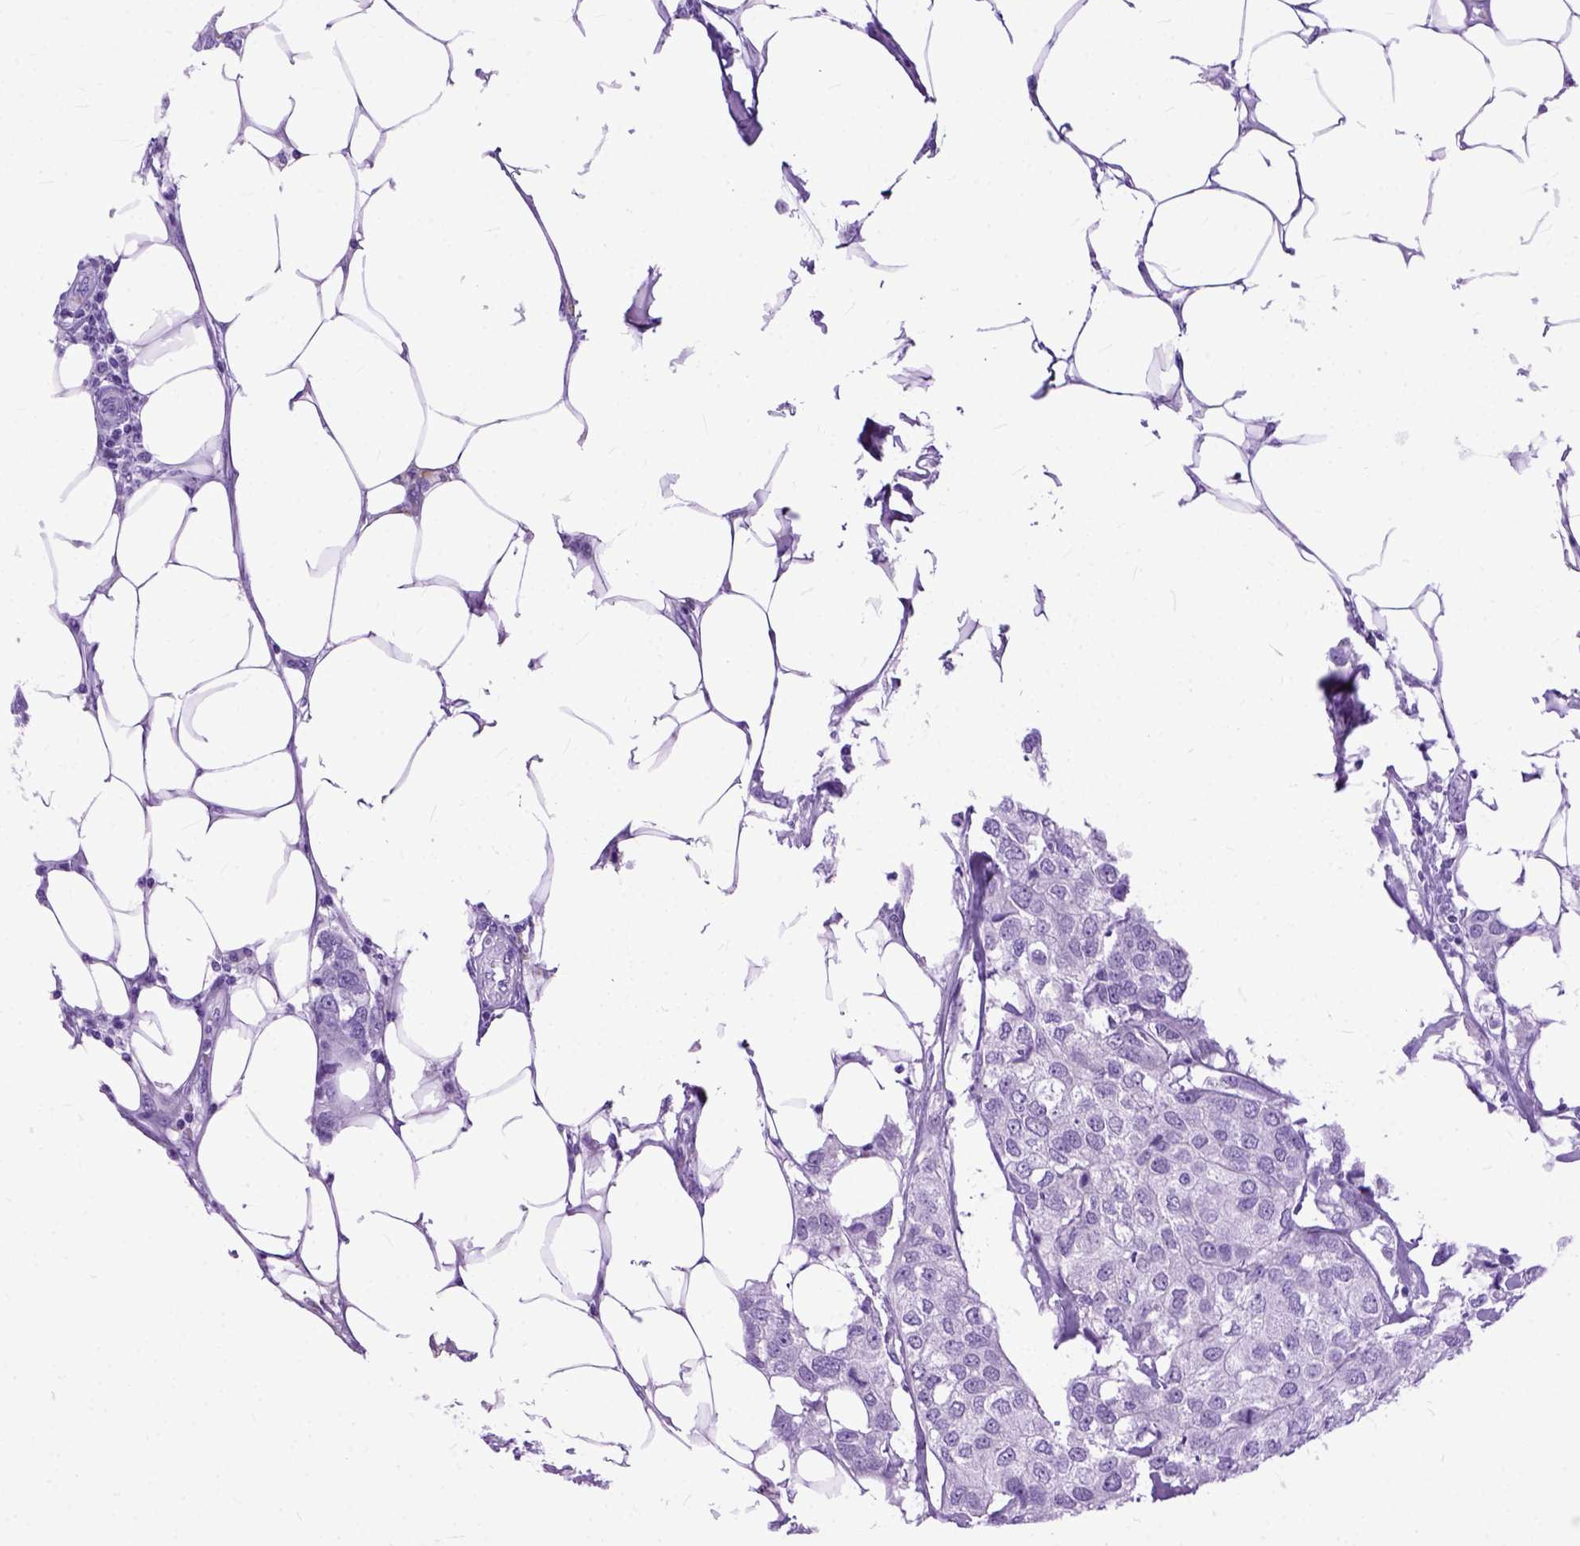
{"staining": {"intensity": "negative", "quantity": "none", "location": "none"}, "tissue": "breast cancer", "cell_type": "Tumor cells", "image_type": "cancer", "snomed": [{"axis": "morphology", "description": "Duct carcinoma"}, {"axis": "topography", "description": "Breast"}], "caption": "There is no significant positivity in tumor cells of intraductal carcinoma (breast).", "gene": "GNGT1", "patient": {"sex": "female", "age": 80}}